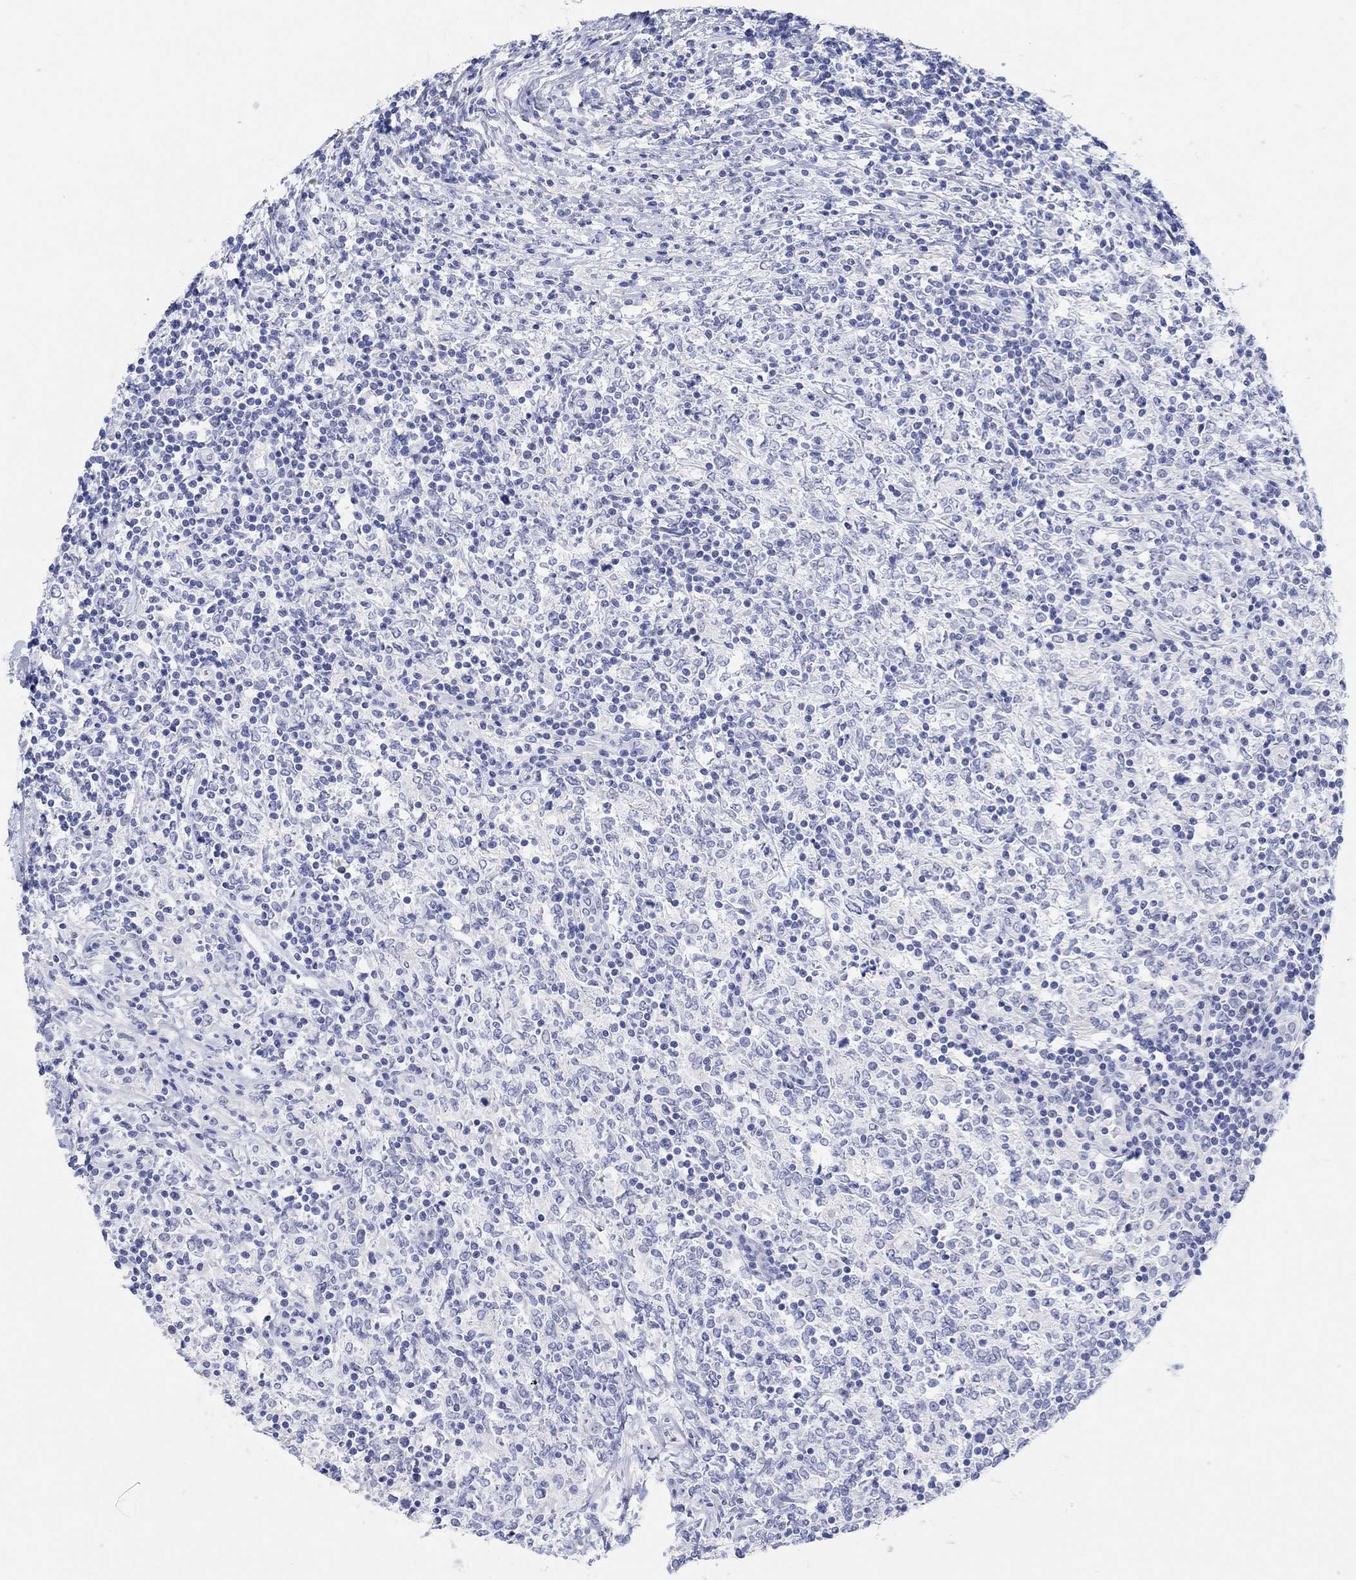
{"staining": {"intensity": "negative", "quantity": "none", "location": "none"}, "tissue": "lymphoma", "cell_type": "Tumor cells", "image_type": "cancer", "snomed": [{"axis": "morphology", "description": "Malignant lymphoma, non-Hodgkin's type, High grade"}, {"axis": "topography", "description": "Lymph node"}], "caption": "A micrograph of high-grade malignant lymphoma, non-Hodgkin's type stained for a protein reveals no brown staining in tumor cells.", "gene": "GRIA3", "patient": {"sex": "female", "age": 84}}